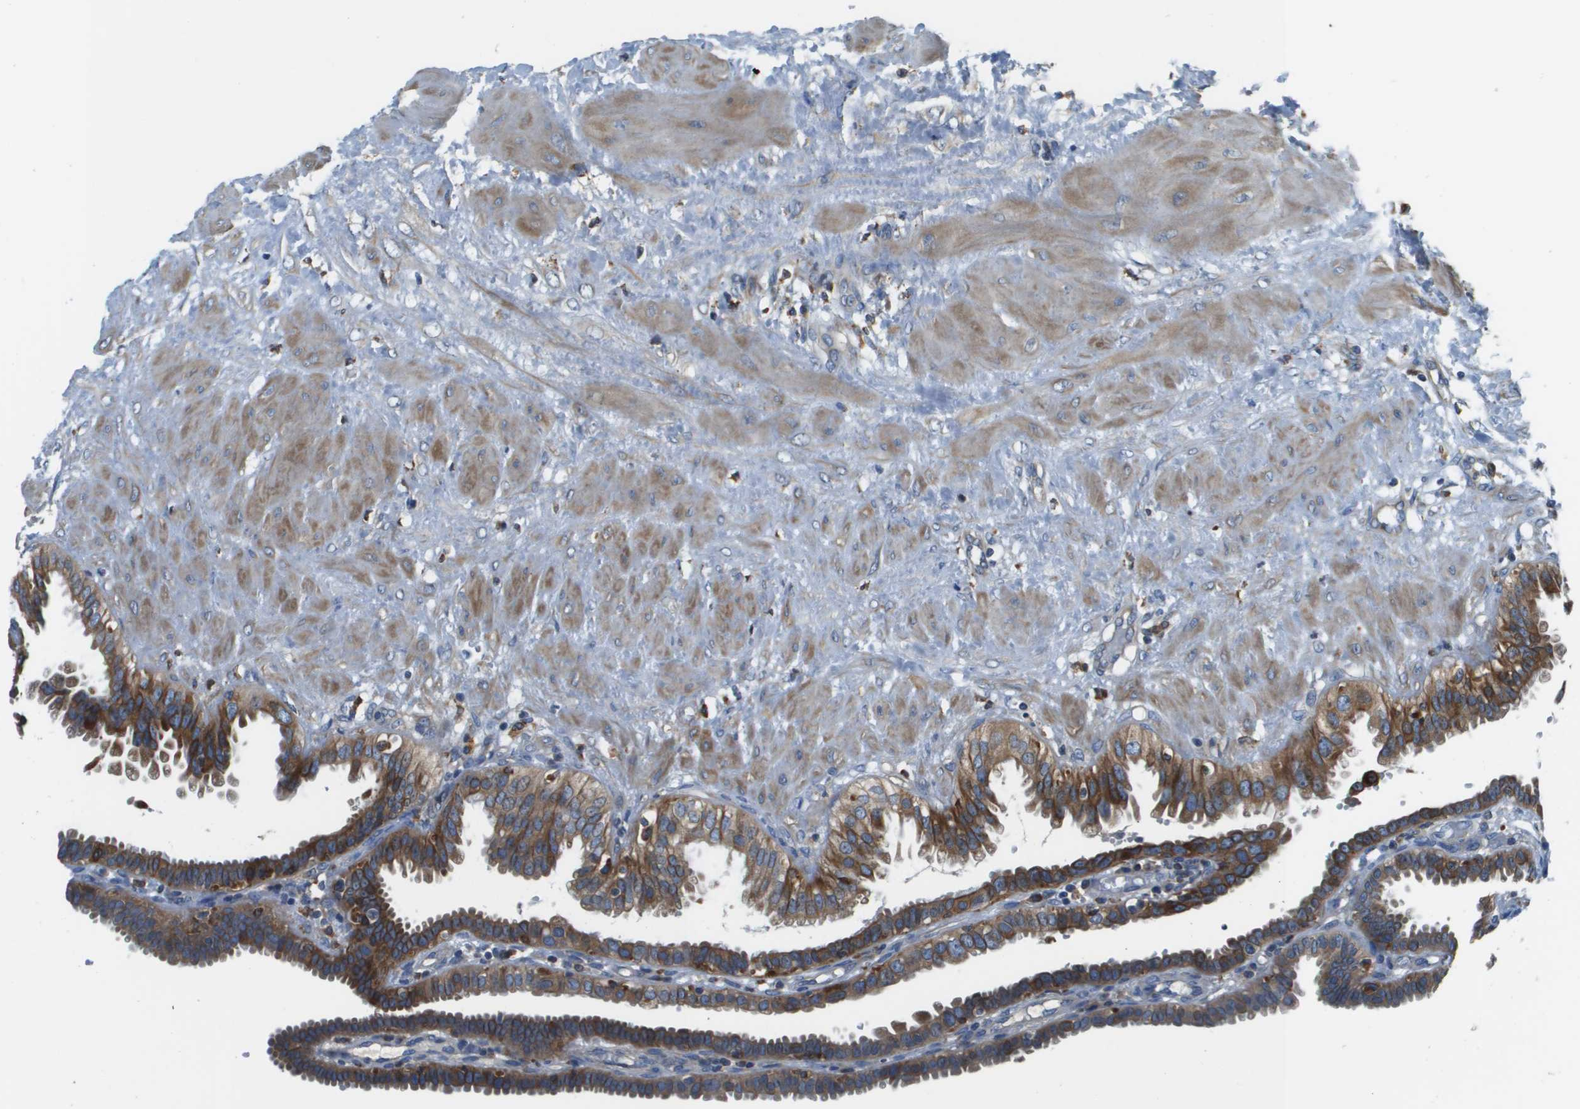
{"staining": {"intensity": "strong", "quantity": ">75%", "location": "cytoplasmic/membranous"}, "tissue": "fallopian tube", "cell_type": "Glandular cells", "image_type": "normal", "snomed": [{"axis": "morphology", "description": "Normal tissue, NOS"}, {"axis": "topography", "description": "Fallopian tube"}, {"axis": "topography", "description": "Placenta"}], "caption": "Protein expression analysis of normal human fallopian tube reveals strong cytoplasmic/membranous staining in approximately >75% of glandular cells. The protein is stained brown, and the nuclei are stained in blue (DAB IHC with brightfield microscopy, high magnification).", "gene": "CNPY3", "patient": {"sex": "female", "age": 34}}